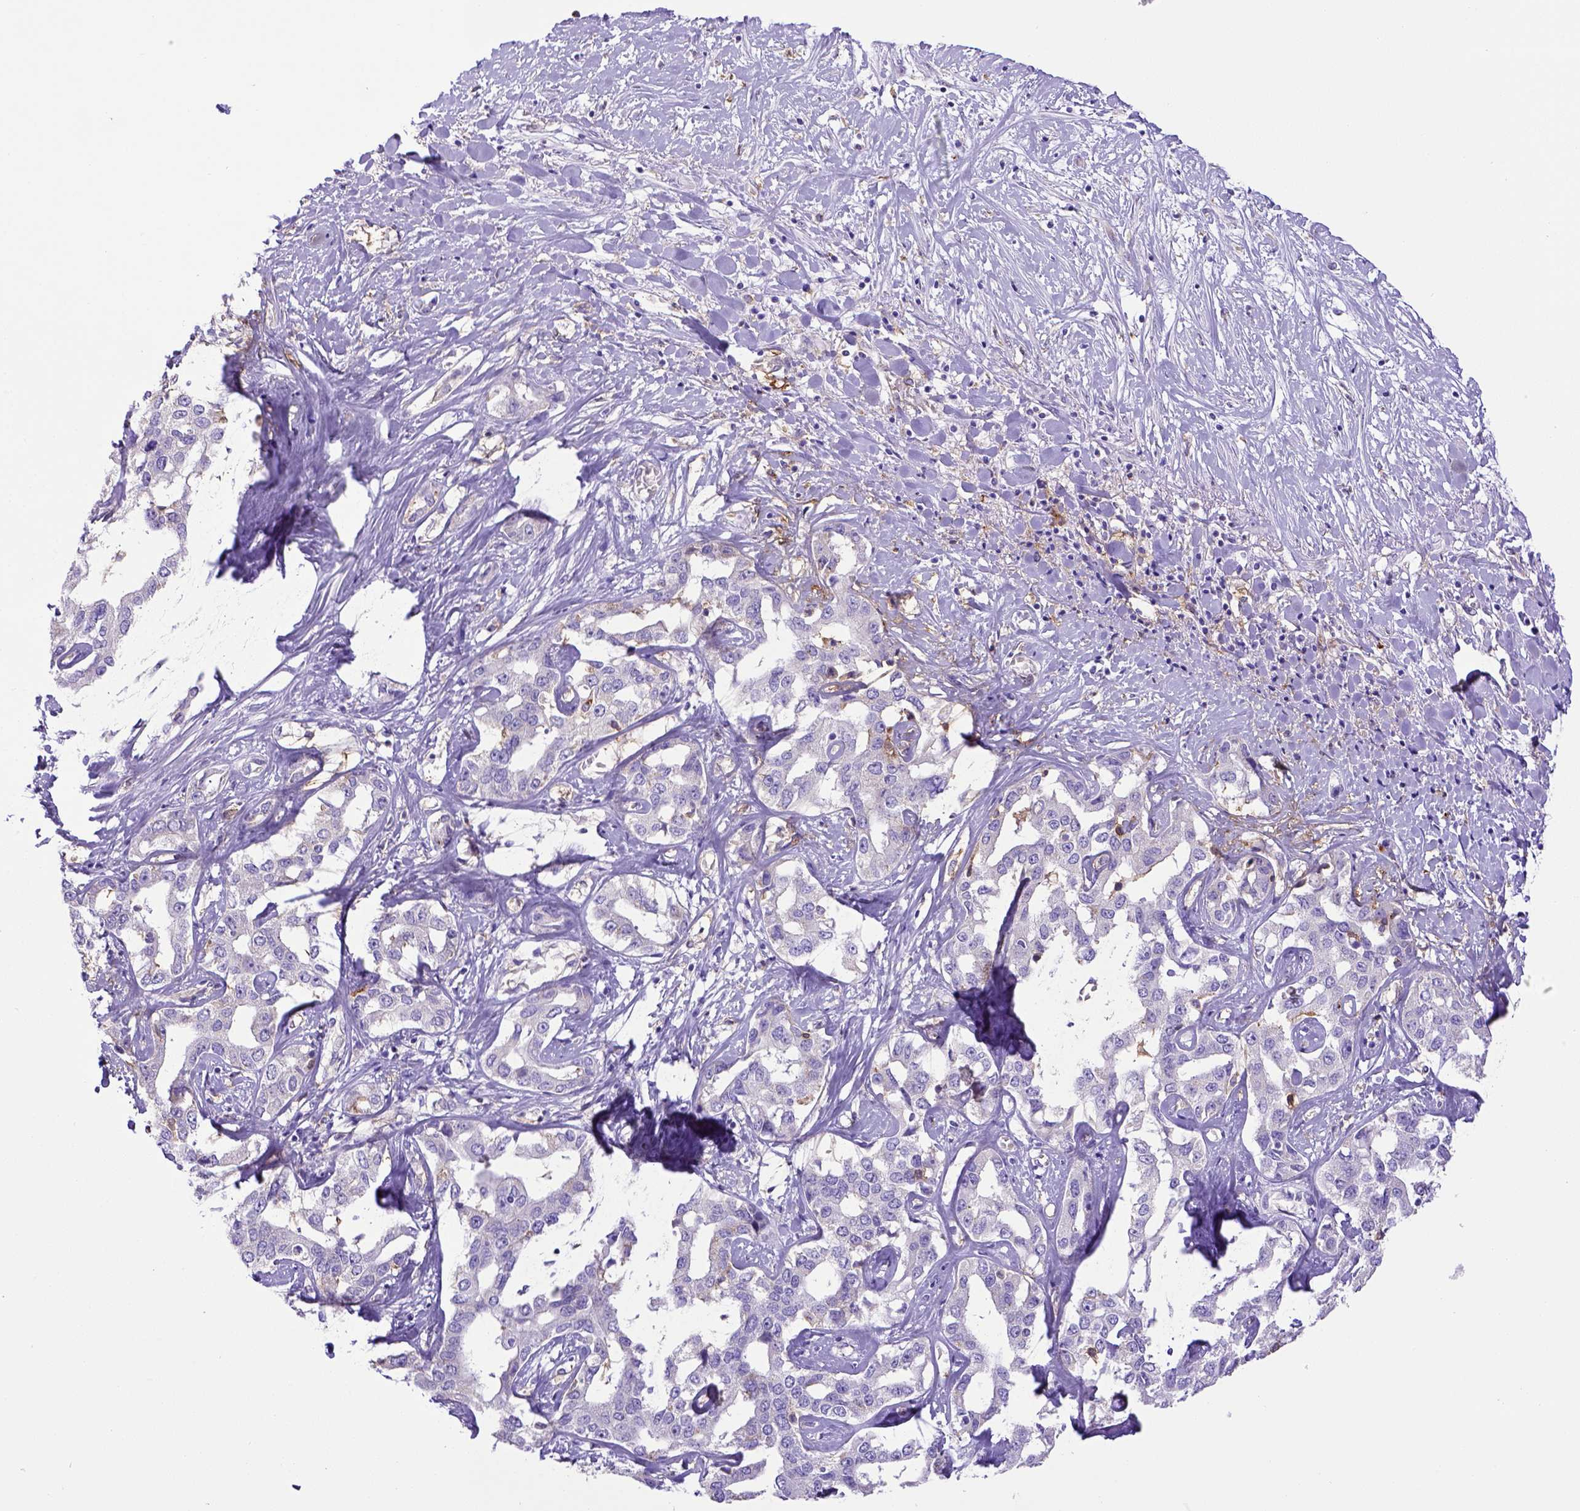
{"staining": {"intensity": "negative", "quantity": "none", "location": "none"}, "tissue": "liver cancer", "cell_type": "Tumor cells", "image_type": "cancer", "snomed": [{"axis": "morphology", "description": "Cholangiocarcinoma"}, {"axis": "topography", "description": "Liver"}], "caption": "This is an immunohistochemistry image of liver cancer. There is no expression in tumor cells.", "gene": "CD40", "patient": {"sex": "male", "age": 59}}